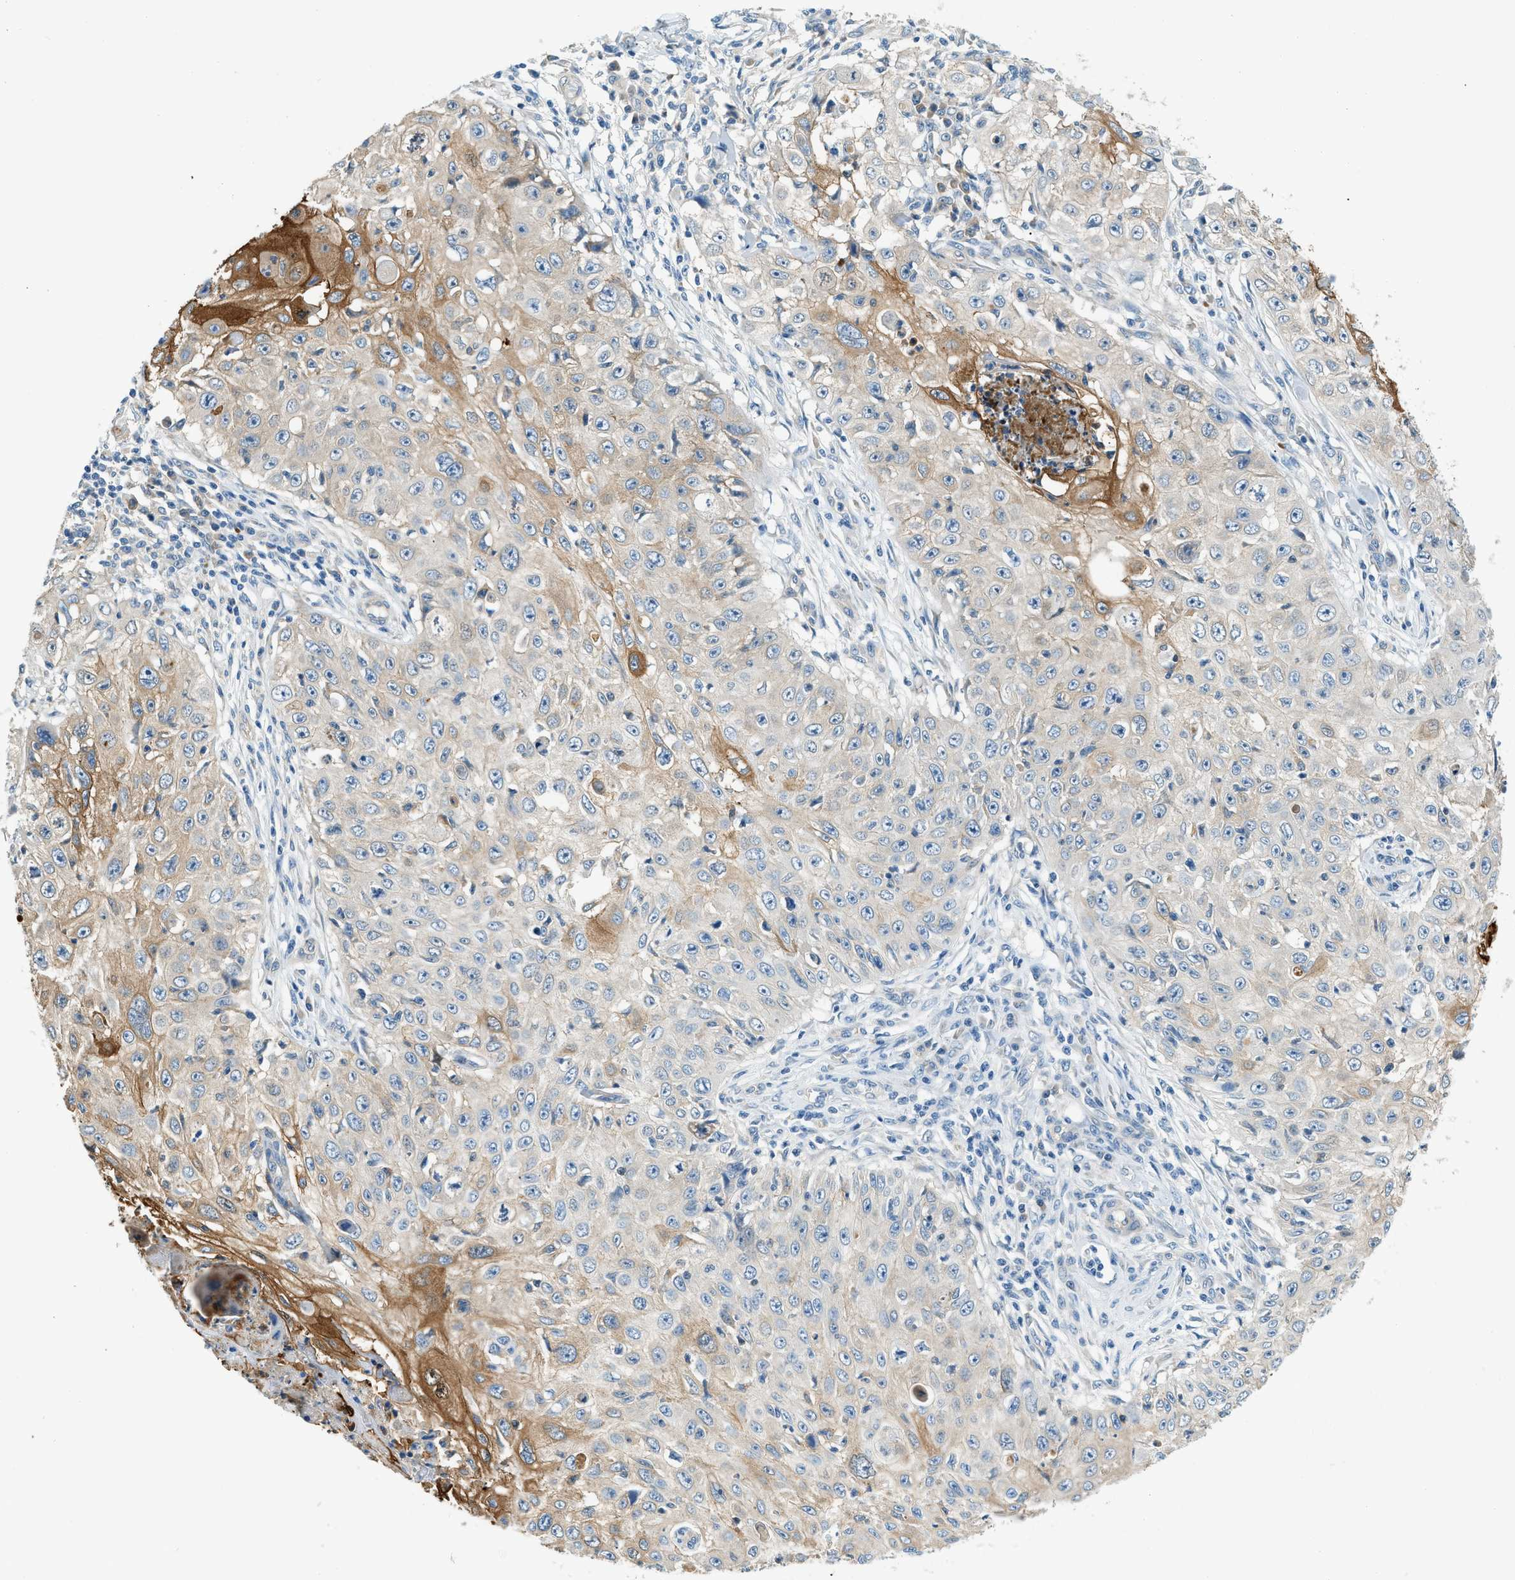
{"staining": {"intensity": "moderate", "quantity": "<25%", "location": "cytoplasmic/membranous"}, "tissue": "skin cancer", "cell_type": "Tumor cells", "image_type": "cancer", "snomed": [{"axis": "morphology", "description": "Squamous cell carcinoma, NOS"}, {"axis": "topography", "description": "Skin"}], "caption": "Immunohistochemistry photomicrograph of squamous cell carcinoma (skin) stained for a protein (brown), which demonstrates low levels of moderate cytoplasmic/membranous staining in approximately <25% of tumor cells.", "gene": "ZNF367", "patient": {"sex": "male", "age": 86}}